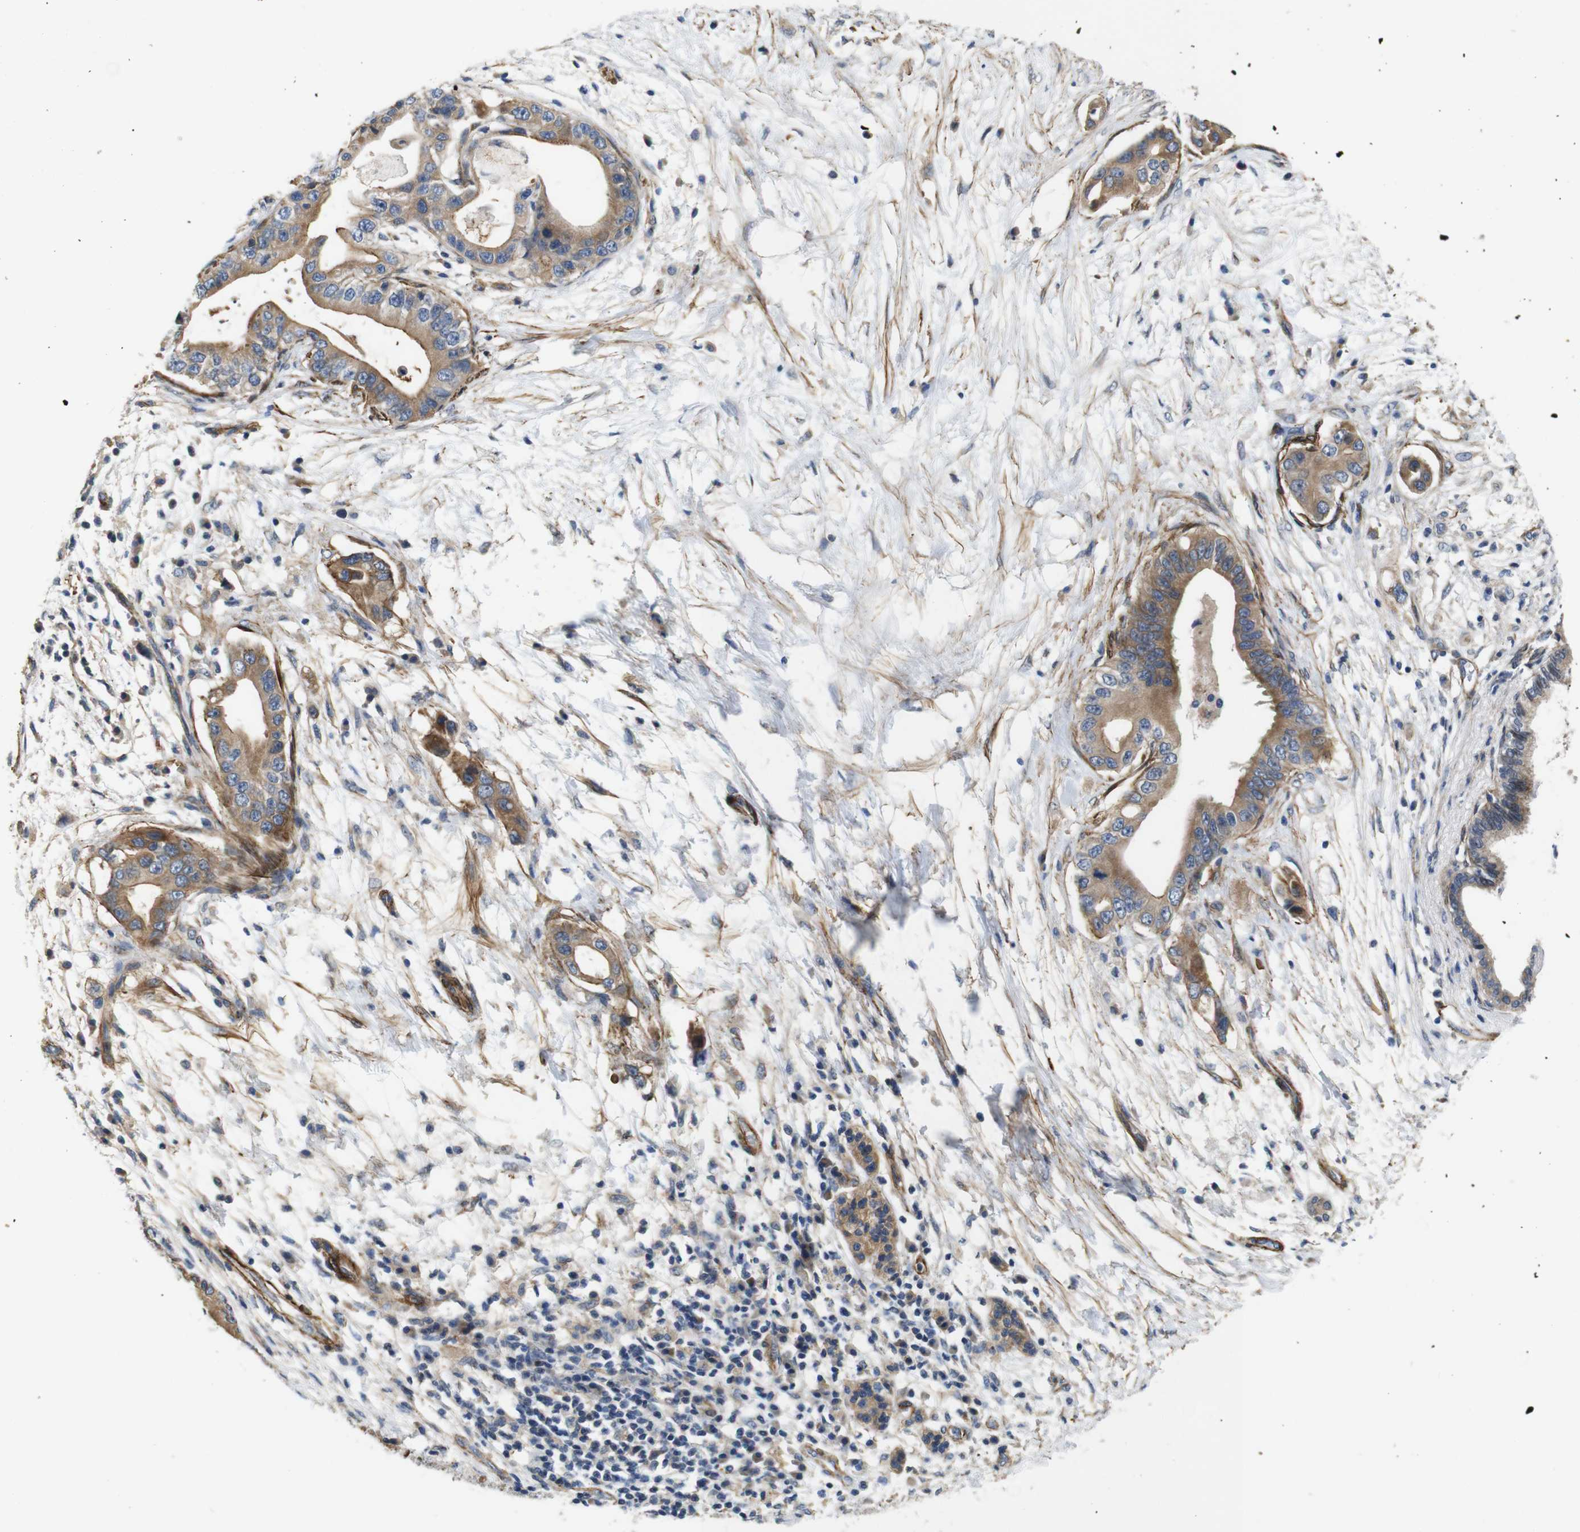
{"staining": {"intensity": "moderate", "quantity": ">75%", "location": "cytoplasmic/membranous"}, "tissue": "pancreatic cancer", "cell_type": "Tumor cells", "image_type": "cancer", "snomed": [{"axis": "morphology", "description": "Adenocarcinoma, NOS"}, {"axis": "topography", "description": "Pancreas"}], "caption": "There is medium levels of moderate cytoplasmic/membranous positivity in tumor cells of pancreatic cancer (adenocarcinoma), as demonstrated by immunohistochemical staining (brown color).", "gene": "GGT7", "patient": {"sex": "male", "age": 77}}